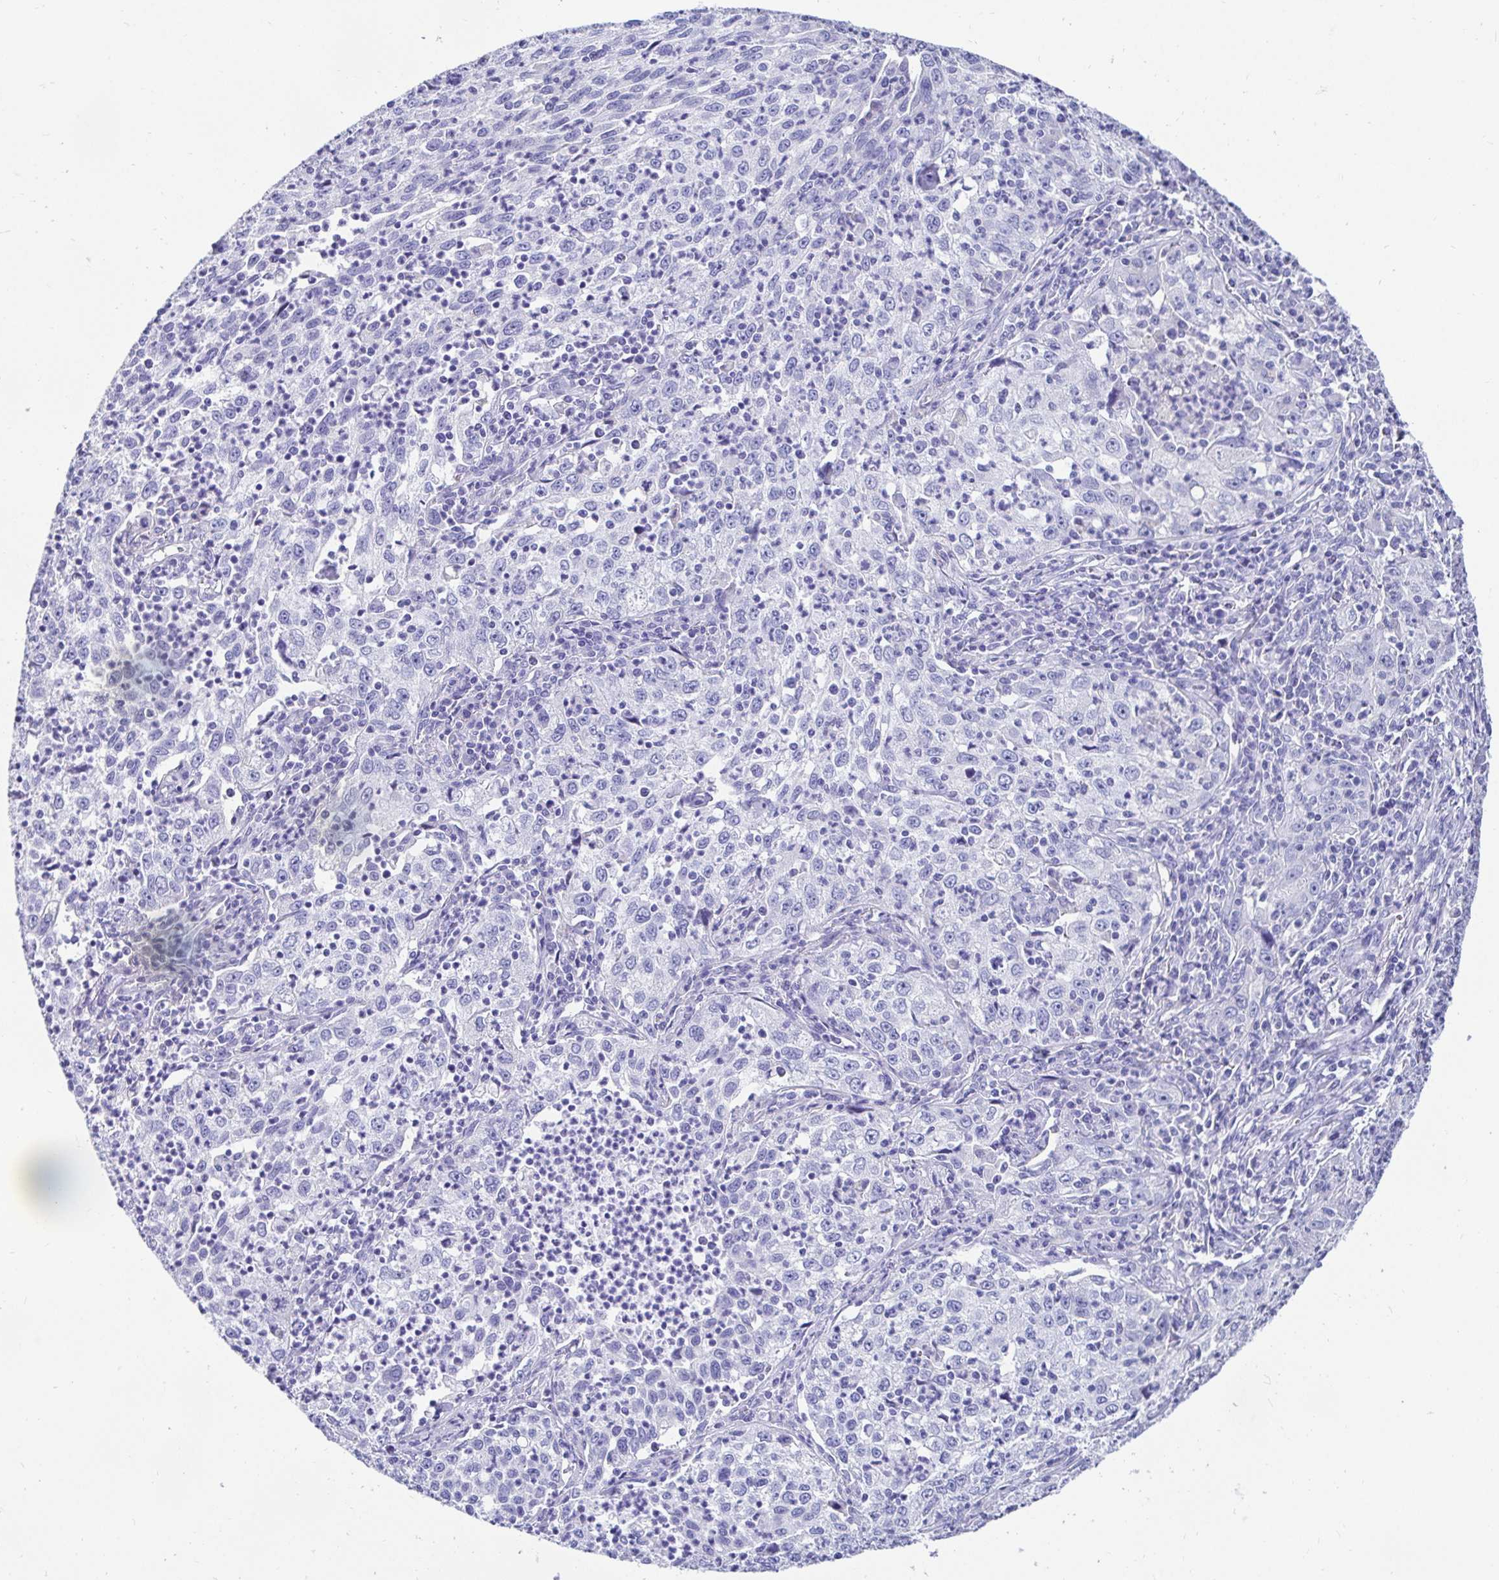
{"staining": {"intensity": "negative", "quantity": "none", "location": "none"}, "tissue": "lung cancer", "cell_type": "Tumor cells", "image_type": "cancer", "snomed": [{"axis": "morphology", "description": "Squamous cell carcinoma, NOS"}, {"axis": "topography", "description": "Lung"}], "caption": "This photomicrograph is of lung squamous cell carcinoma stained with IHC to label a protein in brown with the nuclei are counter-stained blue. There is no staining in tumor cells.", "gene": "ZPBP2", "patient": {"sex": "male", "age": 71}}